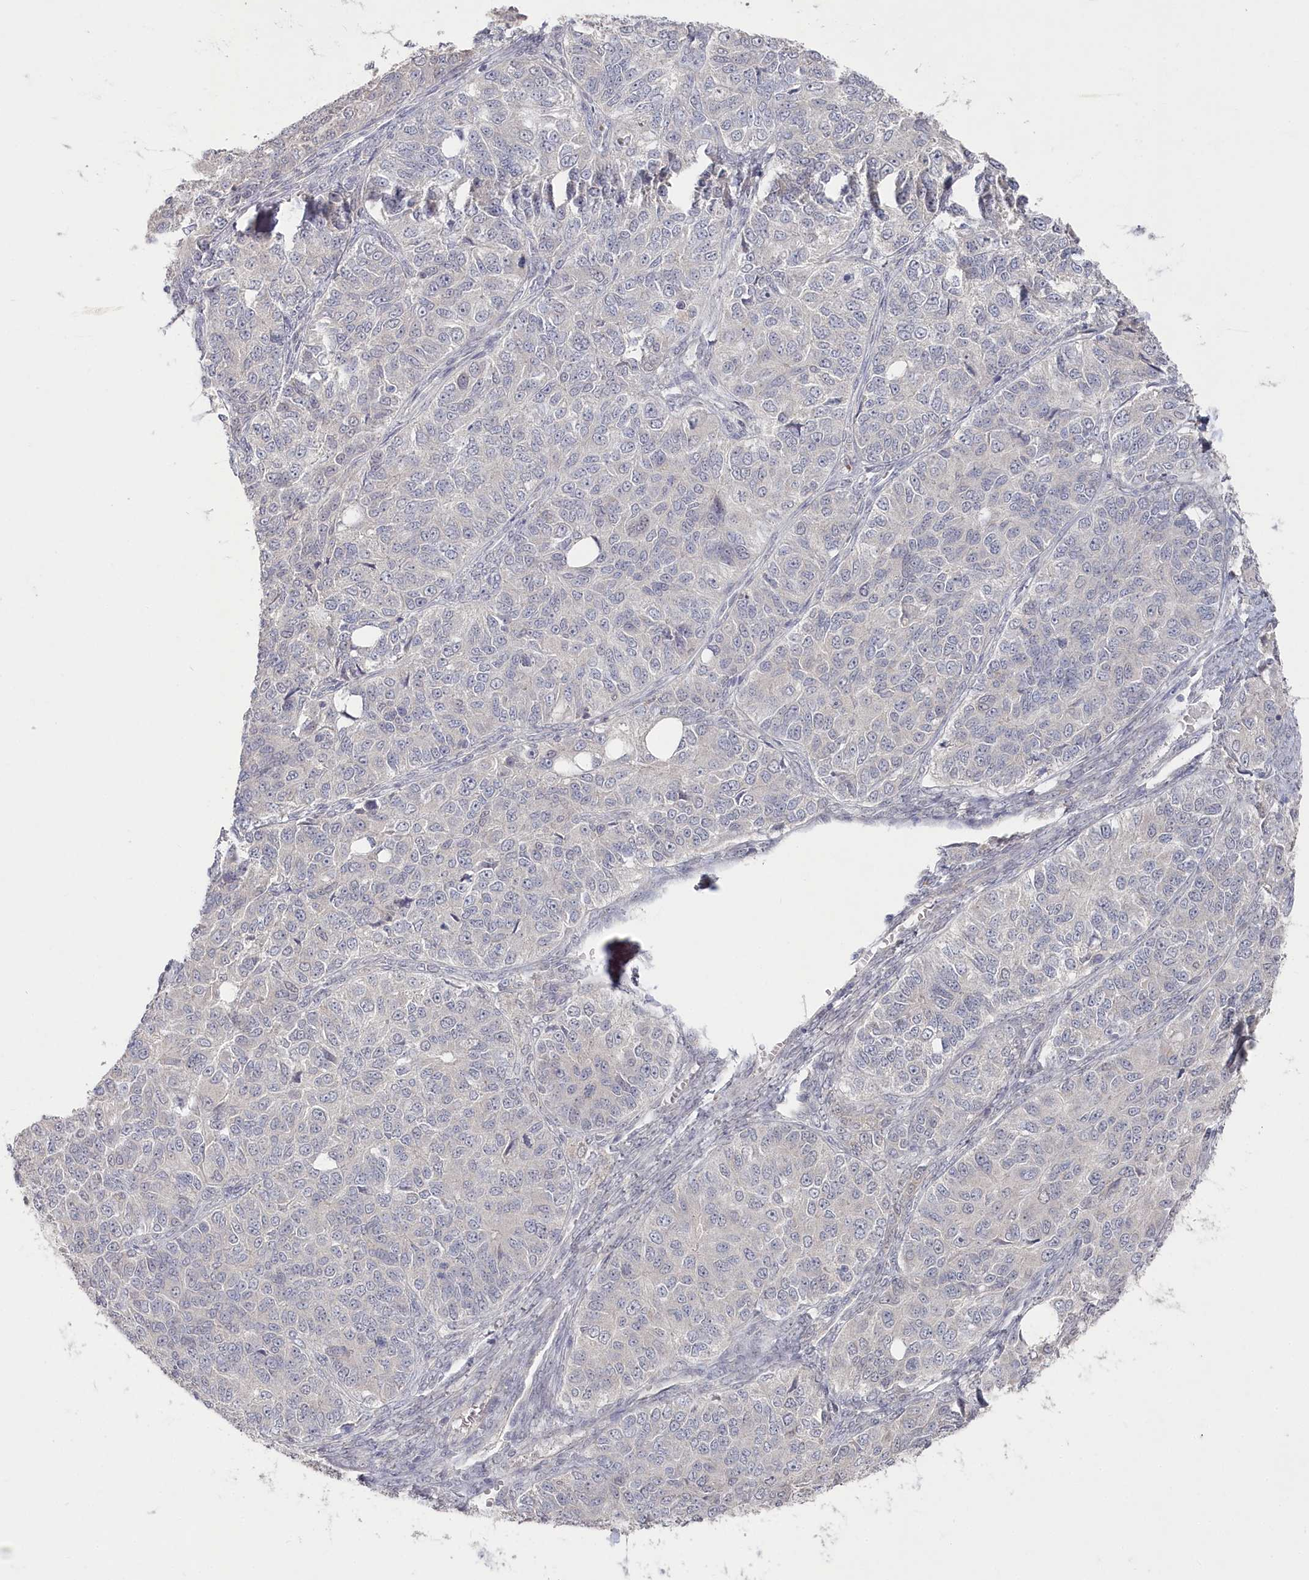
{"staining": {"intensity": "negative", "quantity": "none", "location": "none"}, "tissue": "ovarian cancer", "cell_type": "Tumor cells", "image_type": "cancer", "snomed": [{"axis": "morphology", "description": "Carcinoma, endometroid"}, {"axis": "topography", "description": "Ovary"}], "caption": "Immunohistochemistry (IHC) histopathology image of human ovarian cancer stained for a protein (brown), which reveals no expression in tumor cells.", "gene": "TGFBRAP1", "patient": {"sex": "female", "age": 51}}